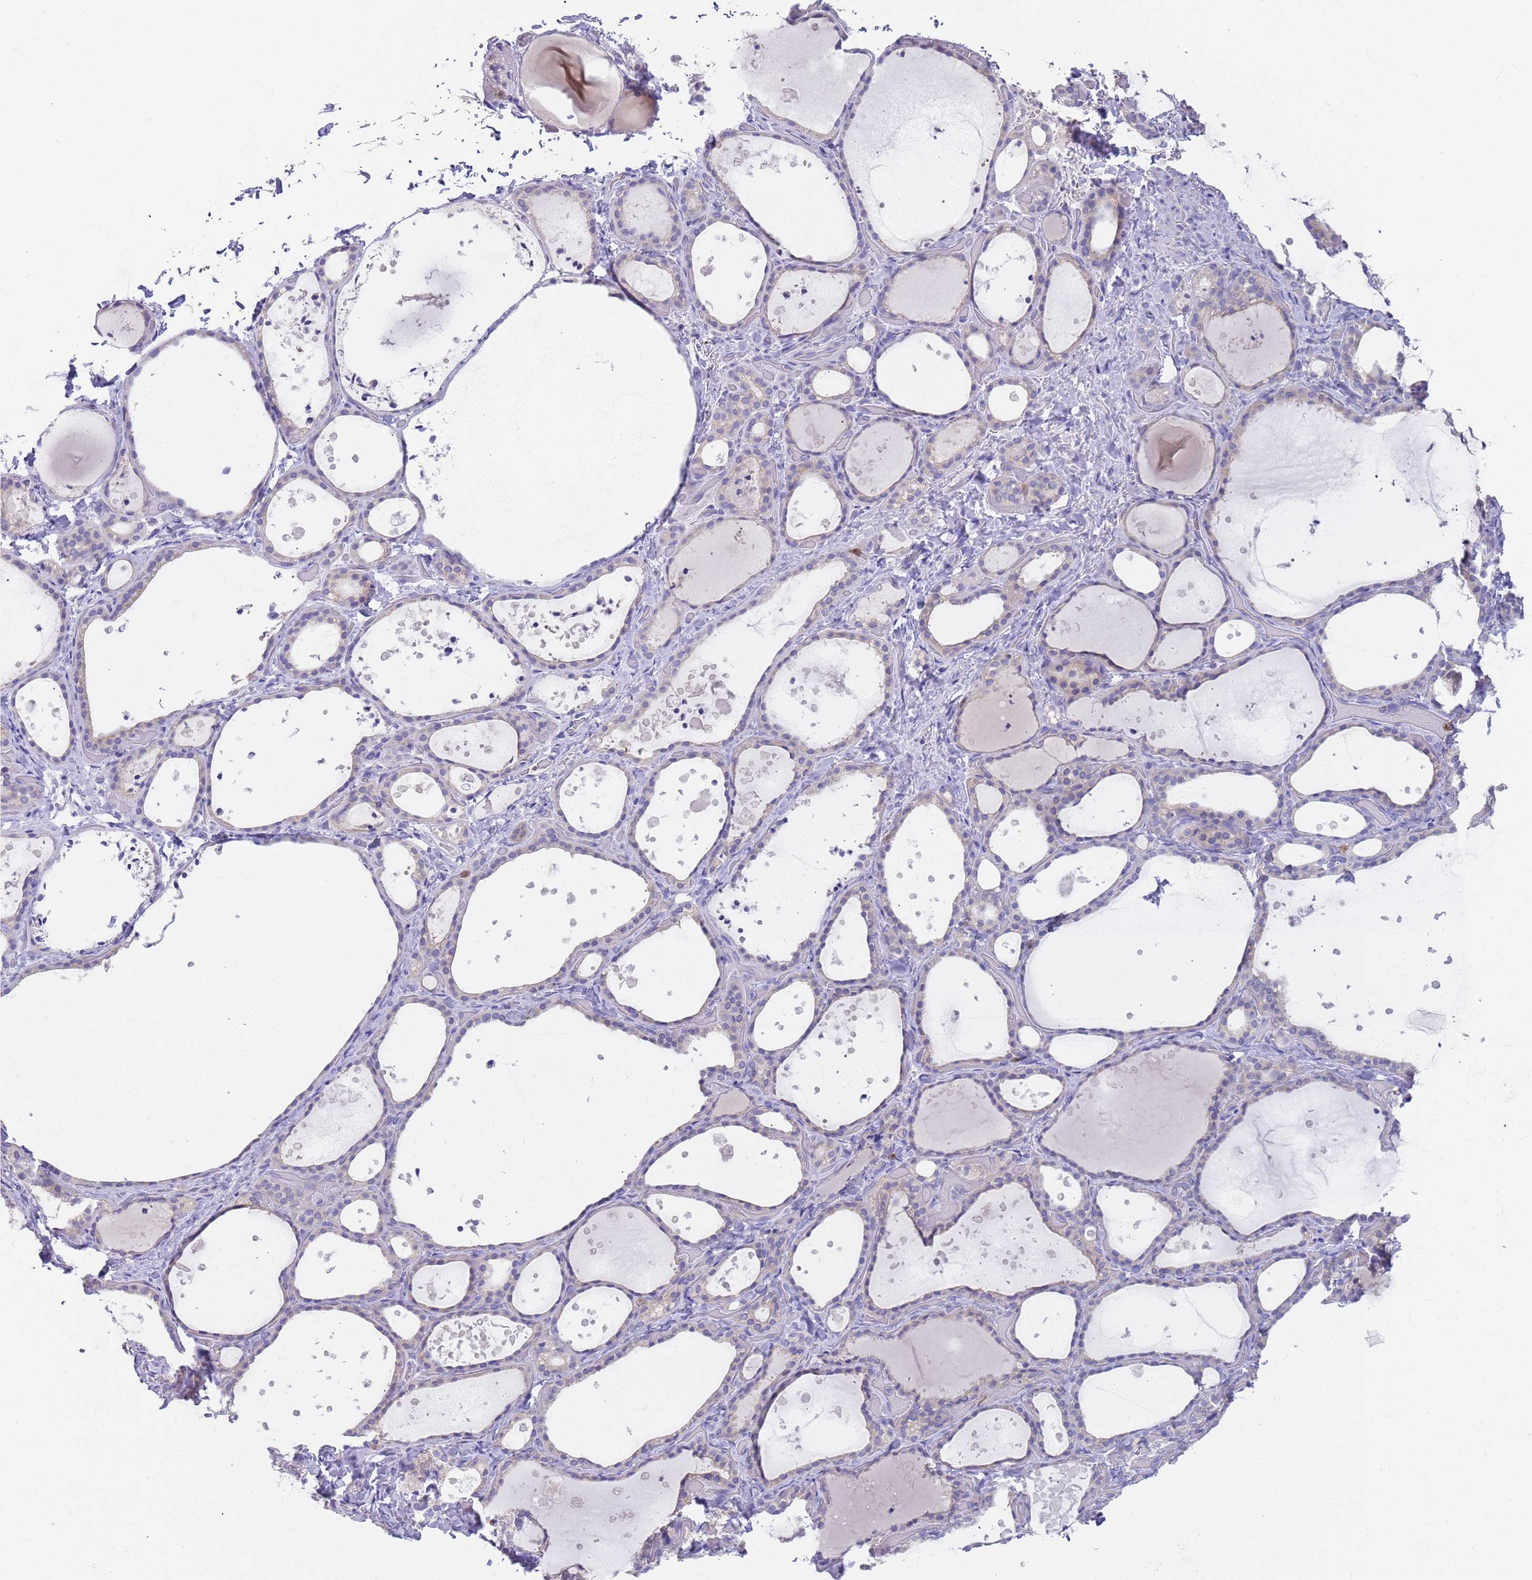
{"staining": {"intensity": "negative", "quantity": "none", "location": "none"}, "tissue": "thyroid gland", "cell_type": "Glandular cells", "image_type": "normal", "snomed": [{"axis": "morphology", "description": "Normal tissue, NOS"}, {"axis": "topography", "description": "Thyroid gland"}], "caption": "Immunohistochemistry histopathology image of normal thyroid gland: thyroid gland stained with DAB (3,3'-diaminobenzidine) displays no significant protein staining in glandular cells.", "gene": "TYW1B", "patient": {"sex": "female", "age": 44}}